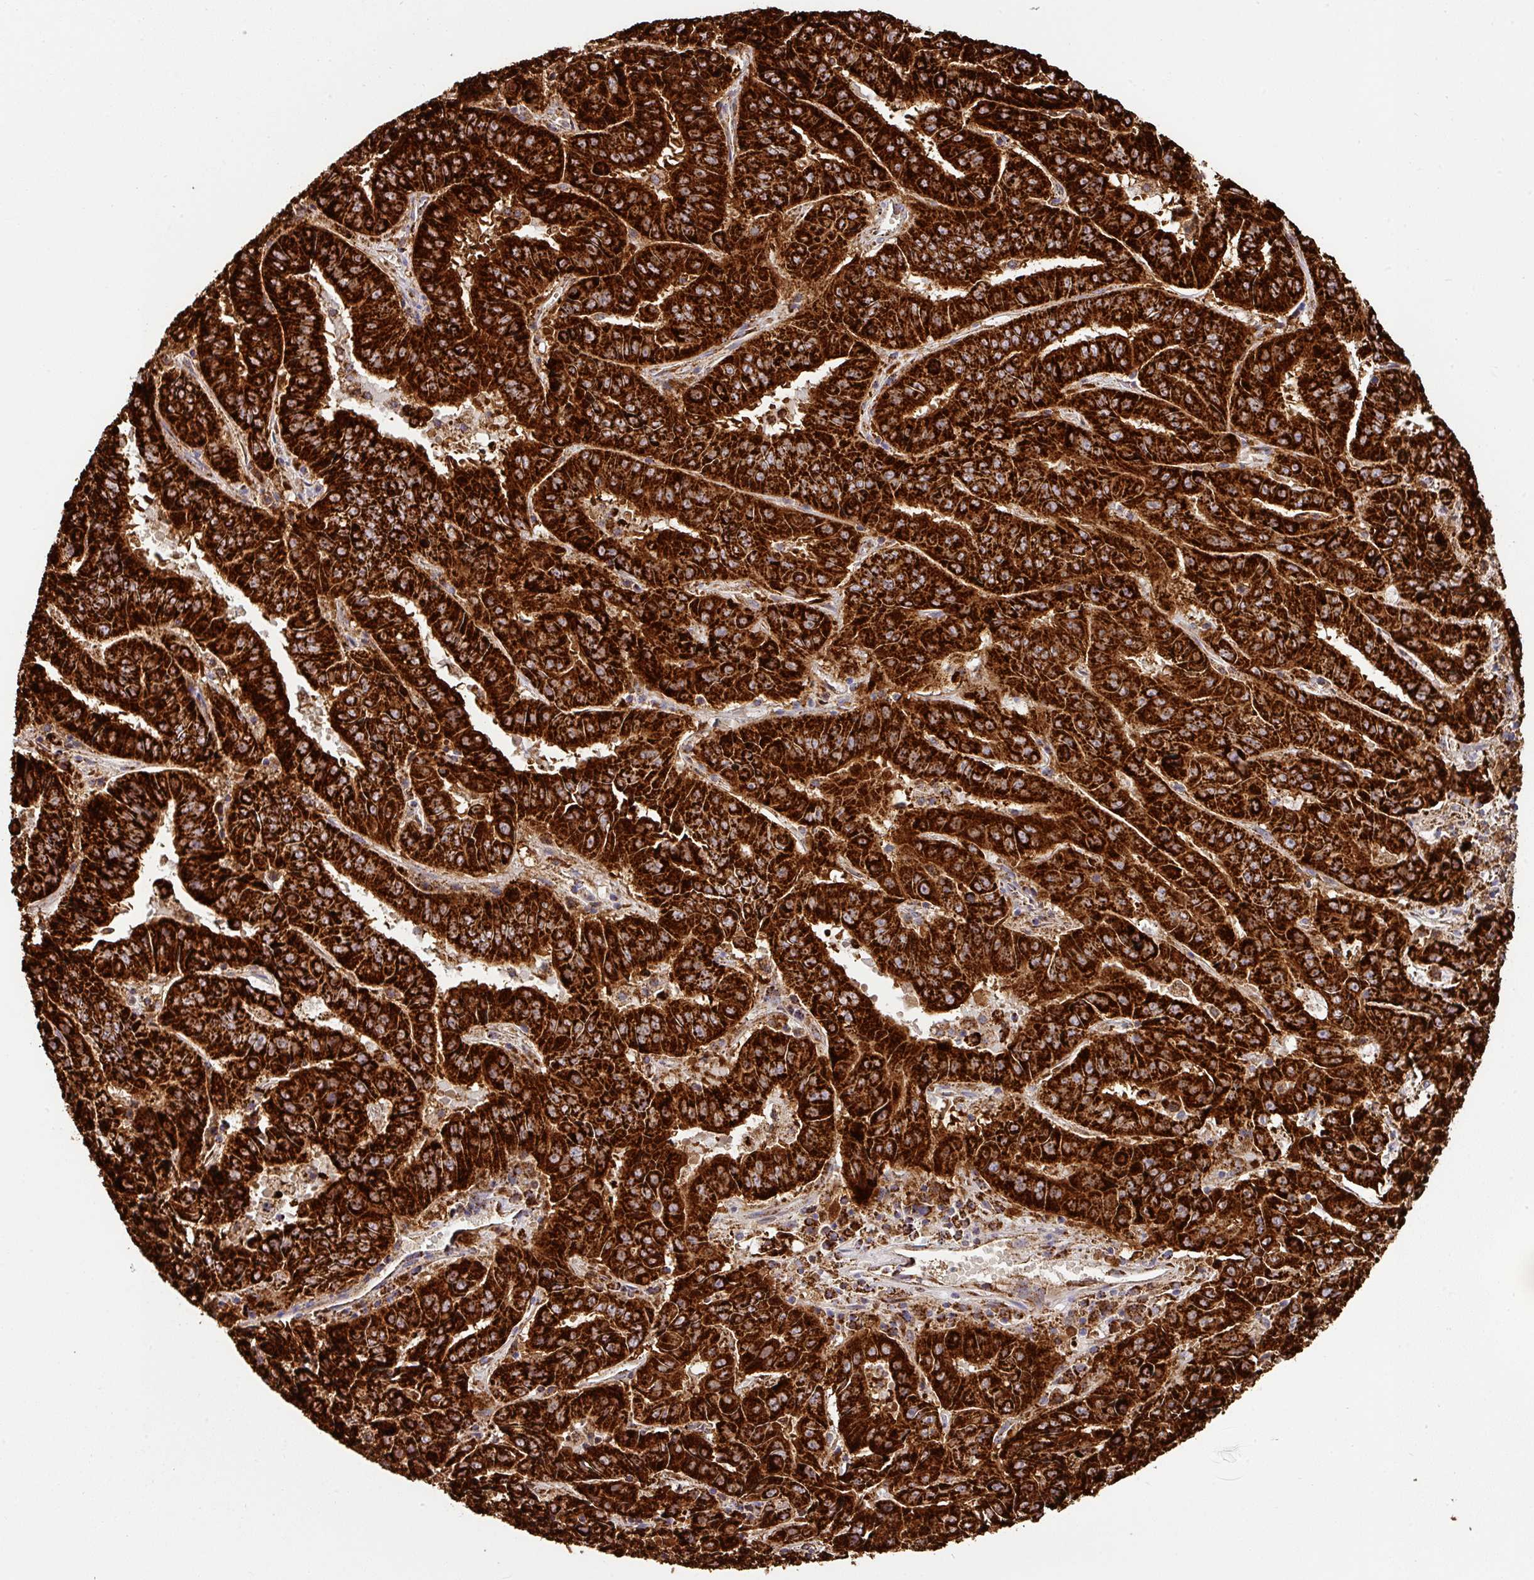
{"staining": {"intensity": "strong", "quantity": ">75%", "location": "cytoplasmic/membranous"}, "tissue": "pancreatic cancer", "cell_type": "Tumor cells", "image_type": "cancer", "snomed": [{"axis": "morphology", "description": "Adenocarcinoma, NOS"}, {"axis": "topography", "description": "Pancreas"}], "caption": "A high amount of strong cytoplasmic/membranous staining is seen in approximately >75% of tumor cells in adenocarcinoma (pancreatic) tissue.", "gene": "TRAP1", "patient": {"sex": "male", "age": 63}}